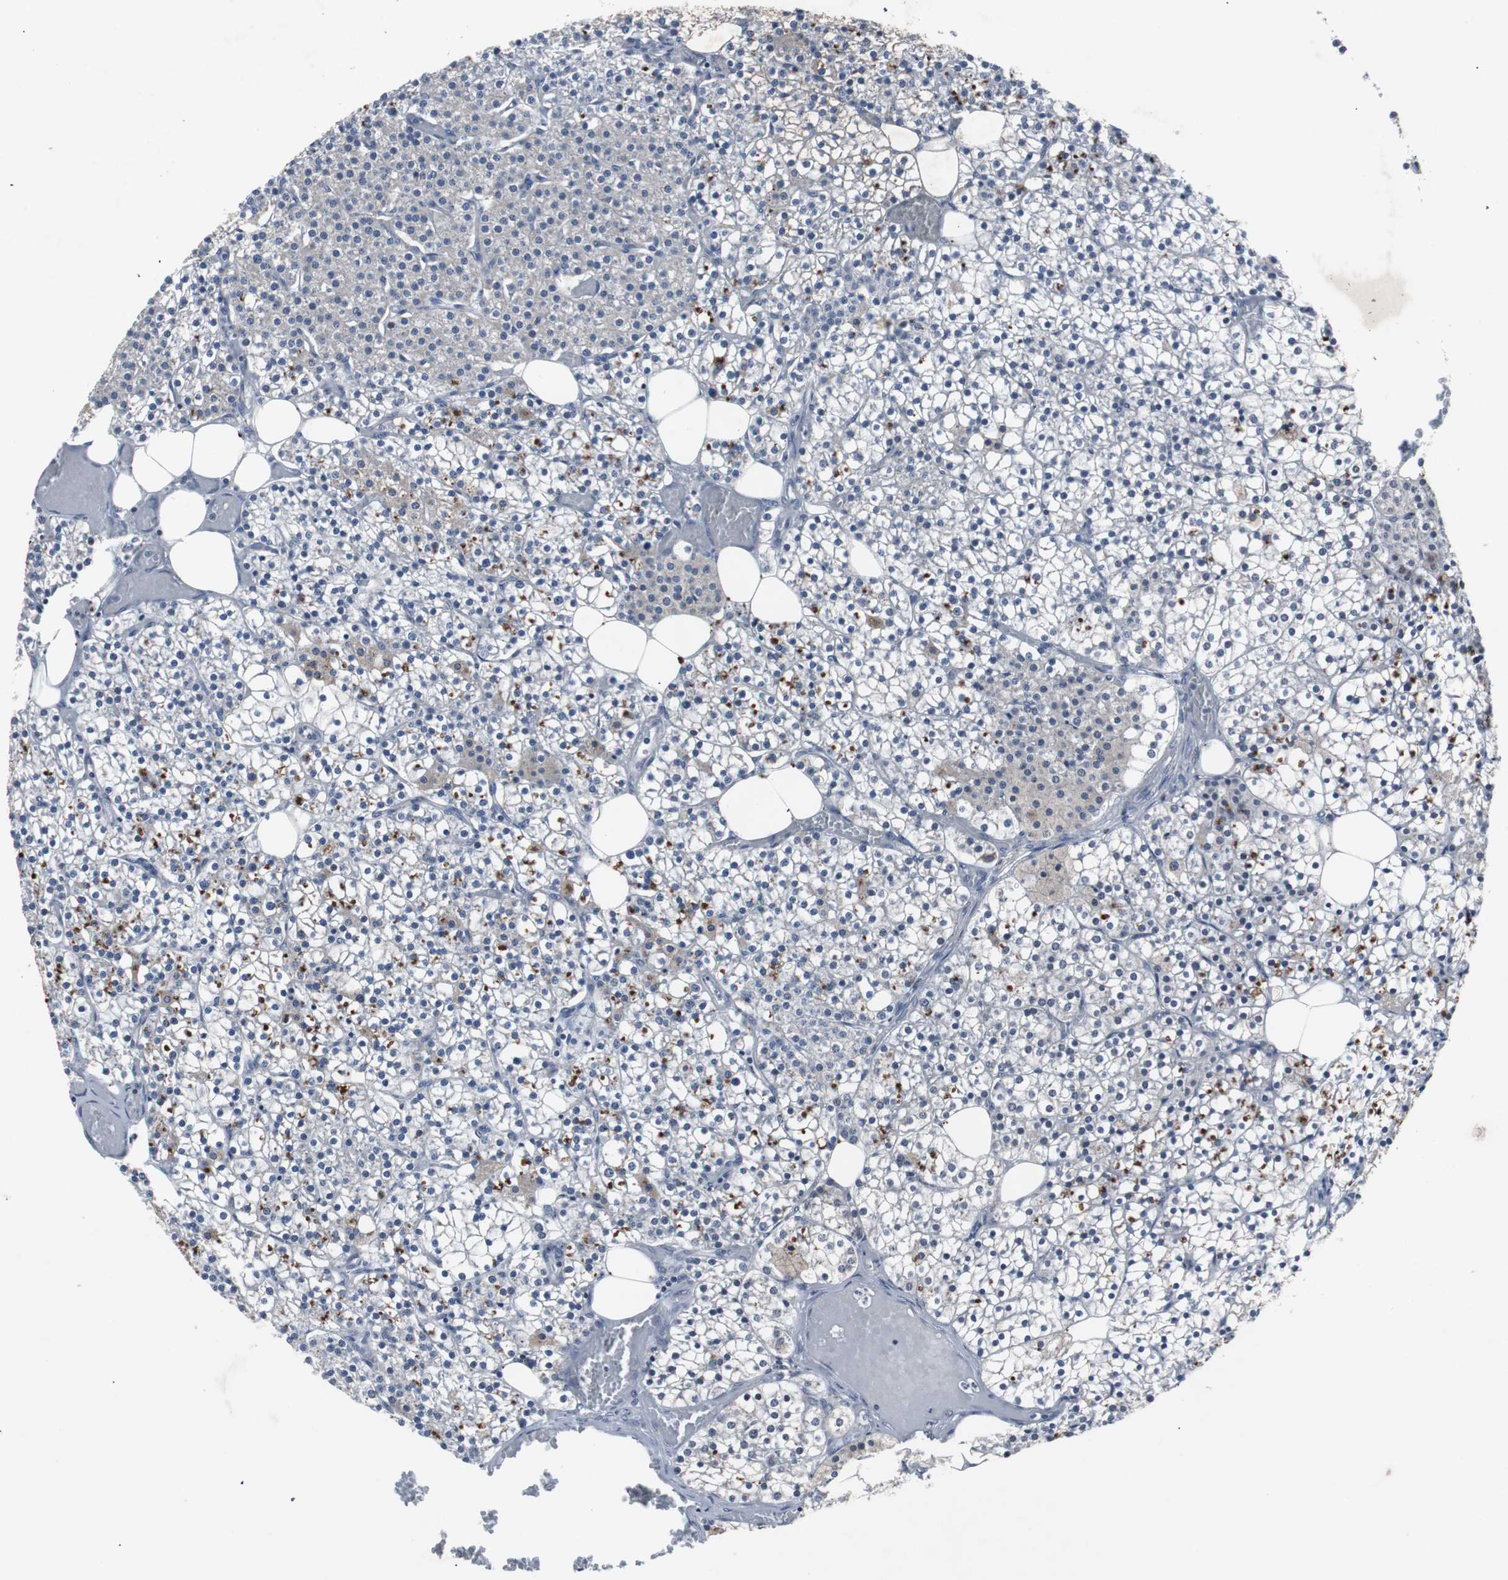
{"staining": {"intensity": "moderate", "quantity": "<25%", "location": "cytoplasmic/membranous"}, "tissue": "parathyroid gland", "cell_type": "Glandular cells", "image_type": "normal", "snomed": [{"axis": "morphology", "description": "Normal tissue, NOS"}, {"axis": "topography", "description": "Parathyroid gland"}], "caption": "A photomicrograph of parathyroid gland stained for a protein exhibits moderate cytoplasmic/membranous brown staining in glandular cells. The staining is performed using DAB (3,3'-diaminobenzidine) brown chromogen to label protein expression. The nuclei are counter-stained blue using hematoxylin.", "gene": "RBM47", "patient": {"sex": "female", "age": 63}}